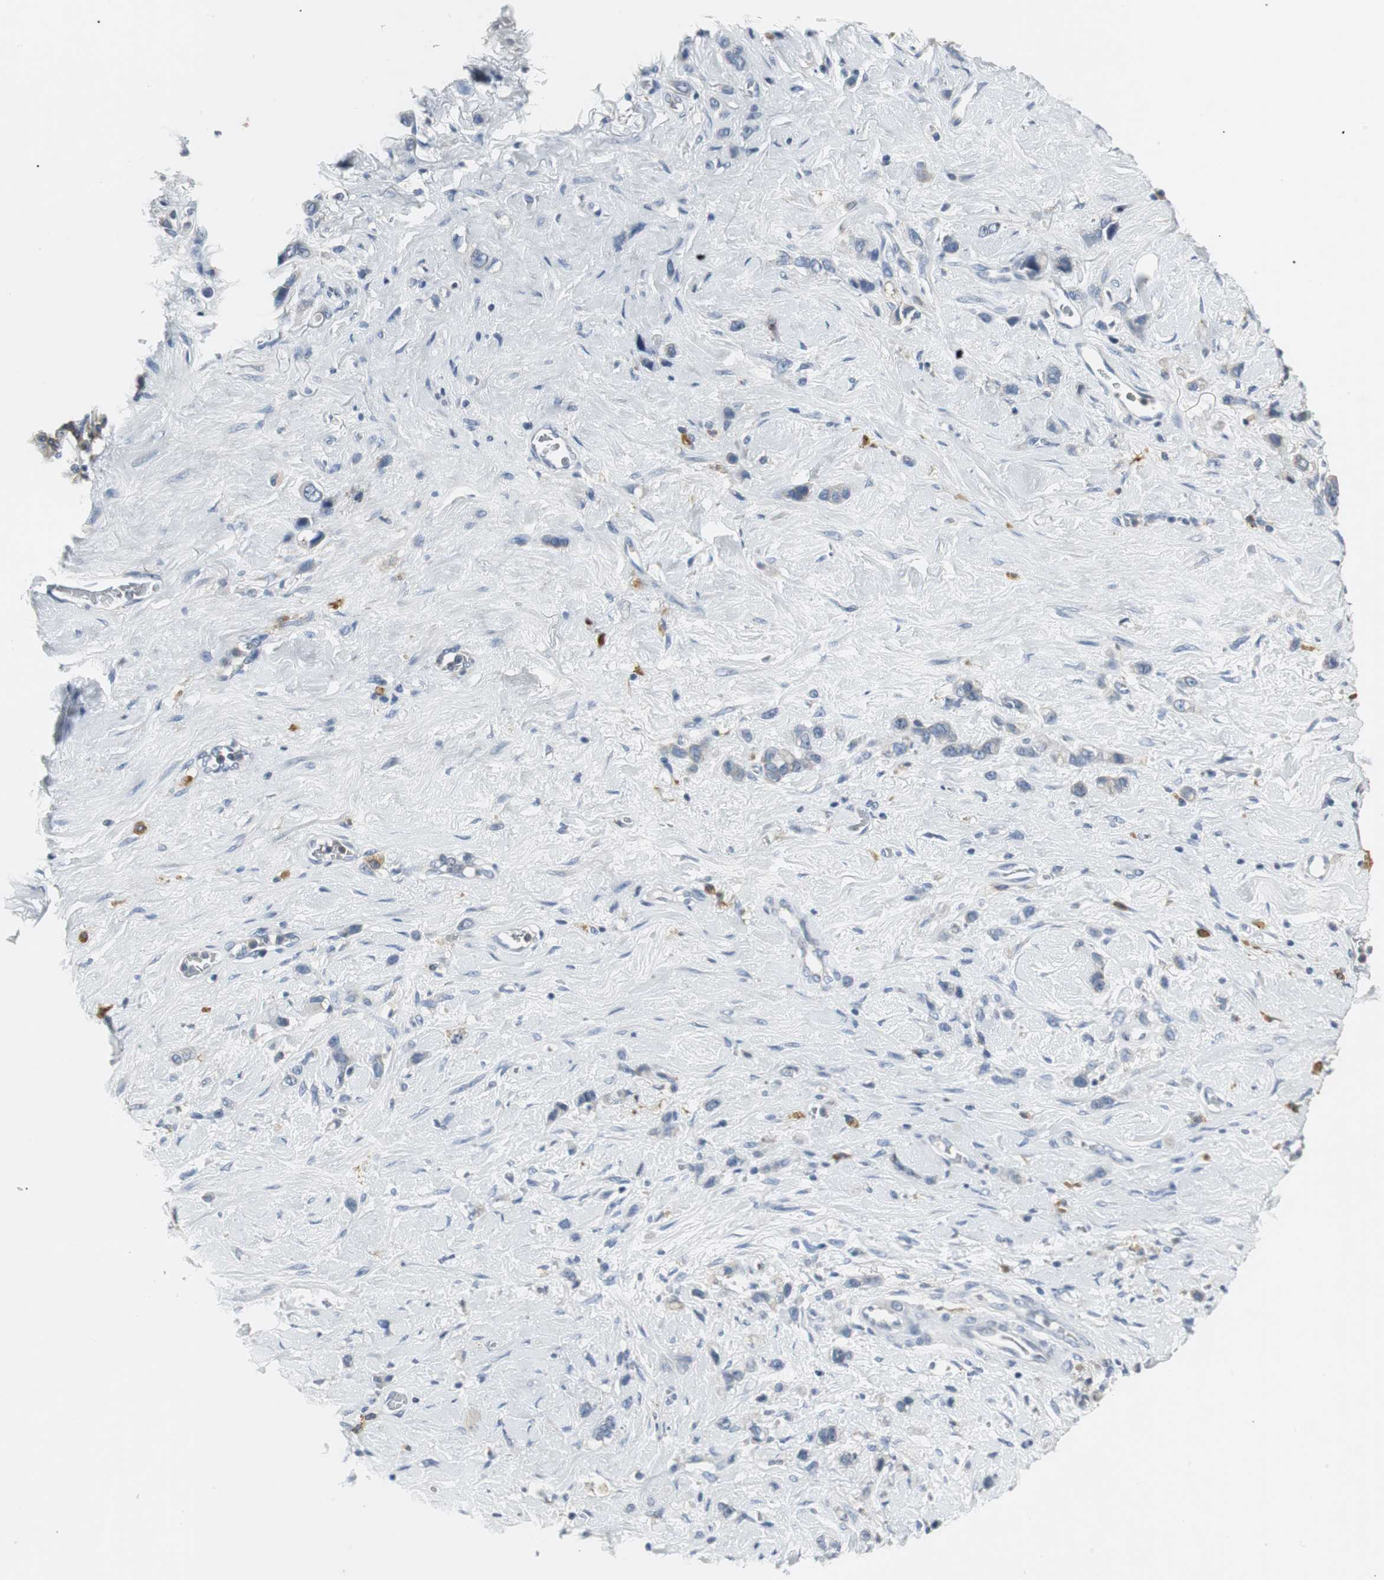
{"staining": {"intensity": "negative", "quantity": "none", "location": "none"}, "tissue": "stomach cancer", "cell_type": "Tumor cells", "image_type": "cancer", "snomed": [{"axis": "morphology", "description": "Normal tissue, NOS"}, {"axis": "morphology", "description": "Adenocarcinoma, NOS"}, {"axis": "morphology", "description": "Adenocarcinoma, High grade"}, {"axis": "topography", "description": "Stomach, upper"}, {"axis": "topography", "description": "Stomach"}], "caption": "There is no significant expression in tumor cells of adenocarcinoma (stomach).", "gene": "SLC2A5", "patient": {"sex": "female", "age": 65}}